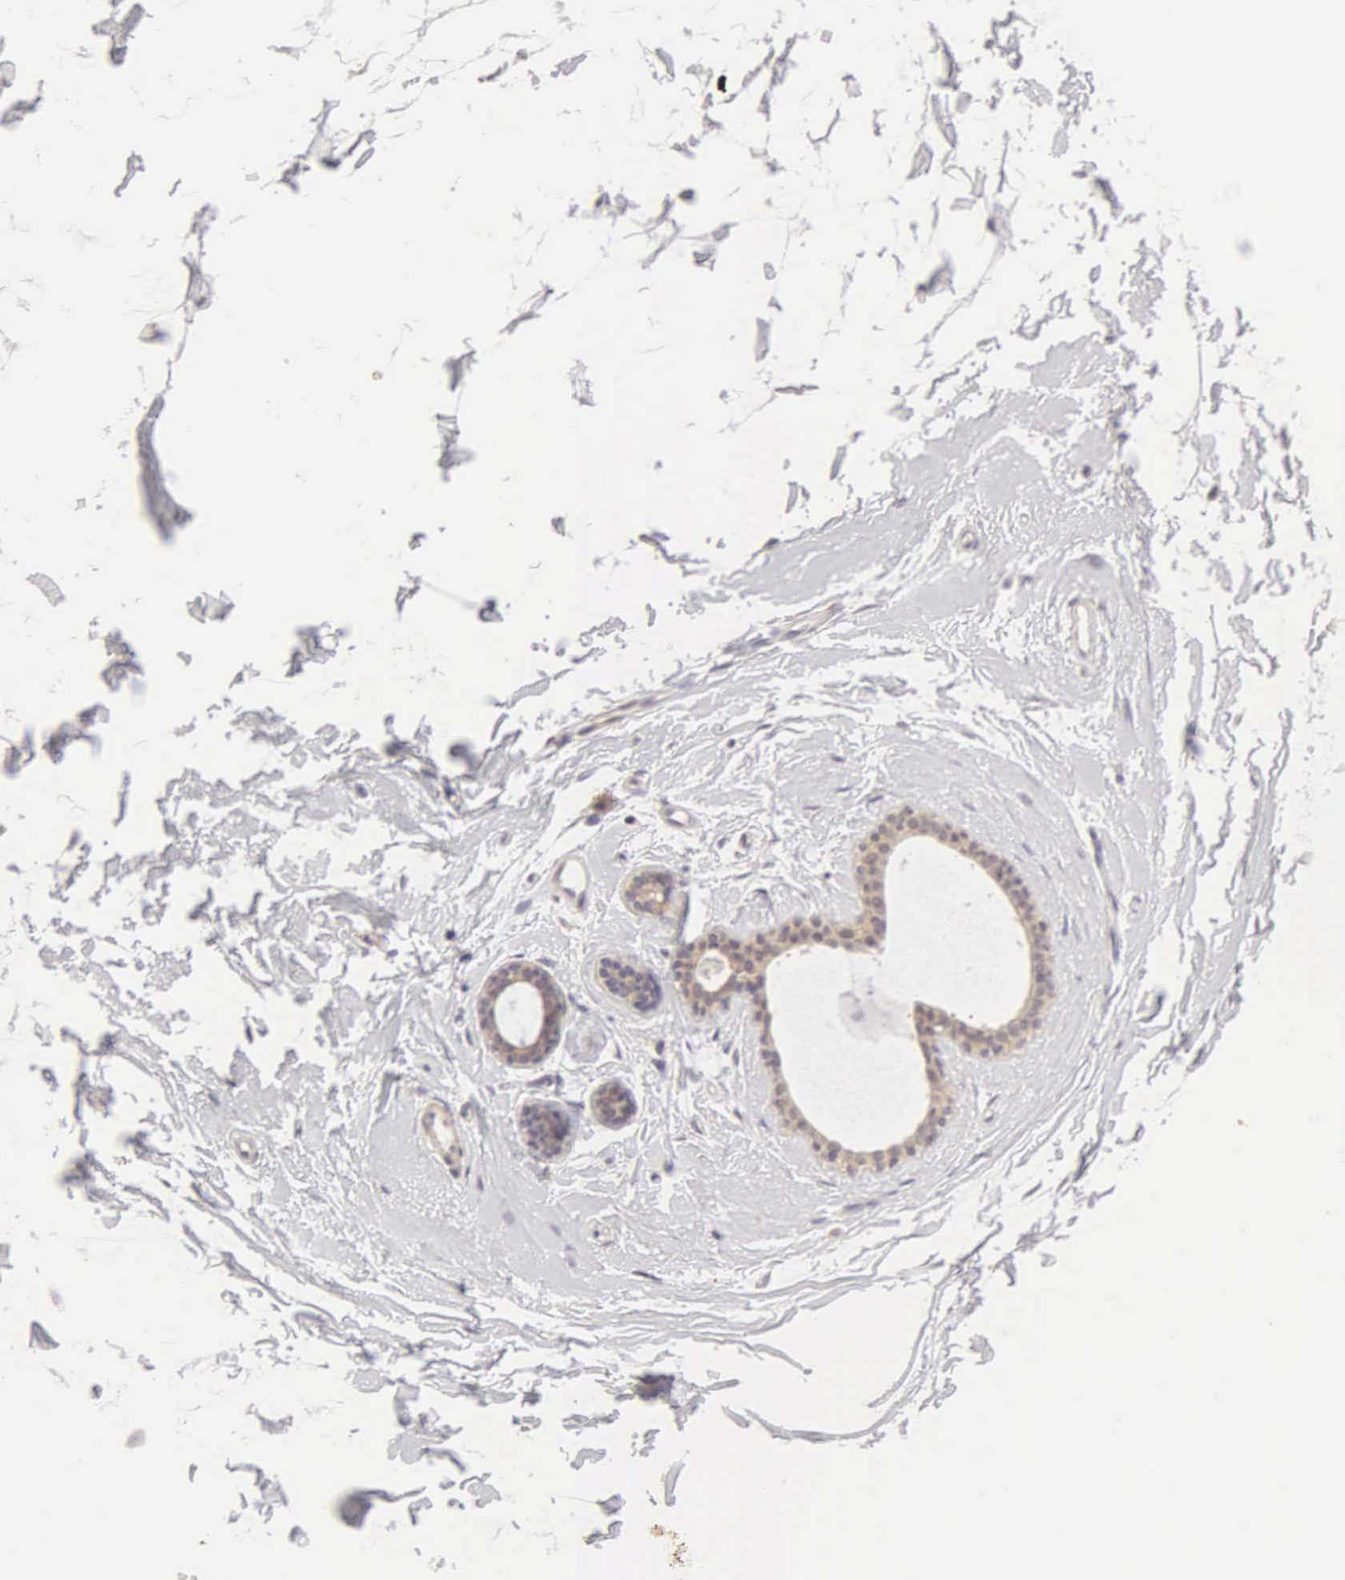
{"staining": {"intensity": "negative", "quantity": "none", "location": "none"}, "tissue": "adipose tissue", "cell_type": "Adipocytes", "image_type": "normal", "snomed": [{"axis": "morphology", "description": "Normal tissue, NOS"}, {"axis": "topography", "description": "Breast"}], "caption": "An image of adipose tissue stained for a protein shows no brown staining in adipocytes.", "gene": "CD1A", "patient": {"sex": "female", "age": 45}}